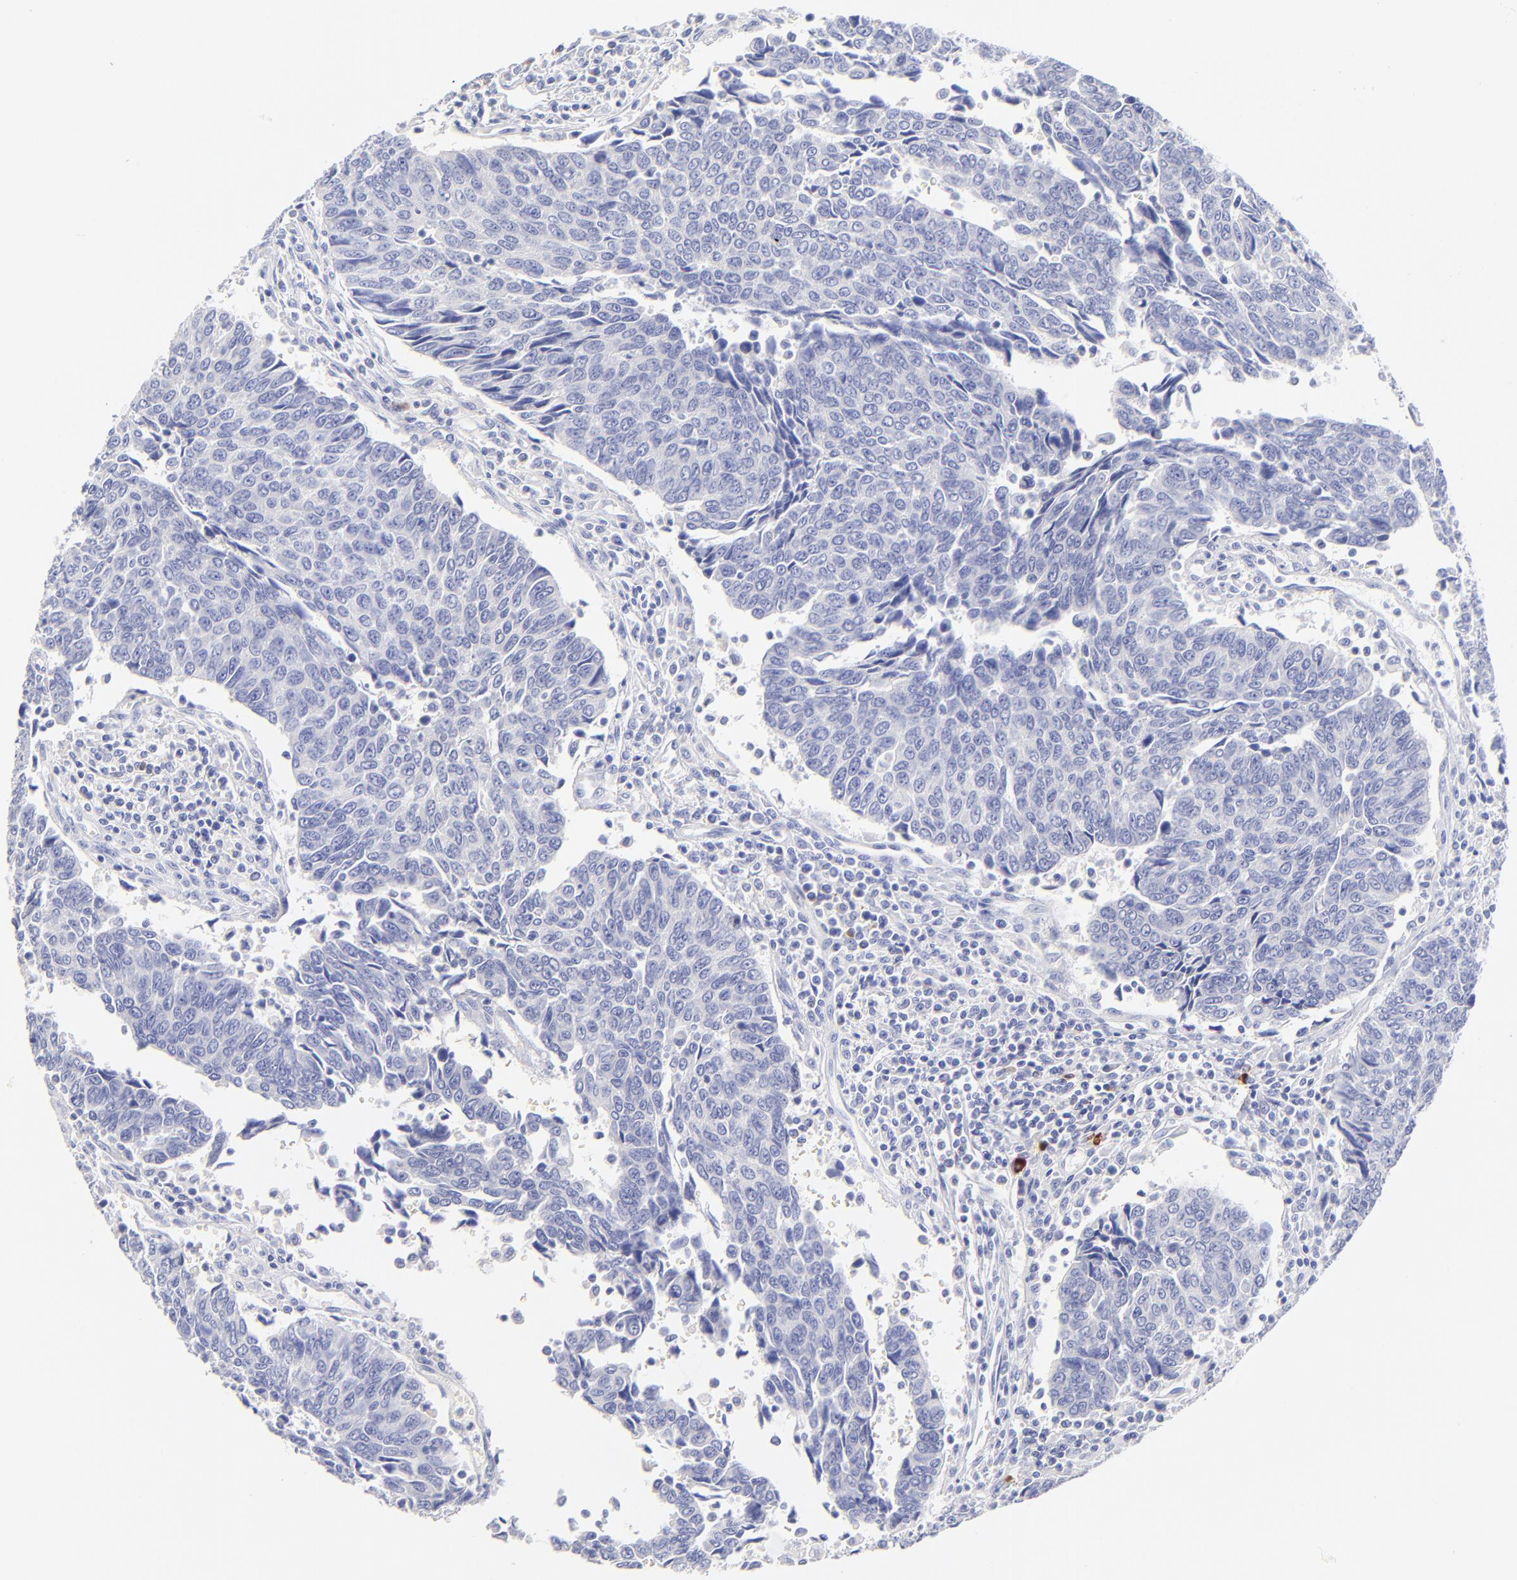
{"staining": {"intensity": "negative", "quantity": "none", "location": "none"}, "tissue": "urothelial cancer", "cell_type": "Tumor cells", "image_type": "cancer", "snomed": [{"axis": "morphology", "description": "Urothelial carcinoma, High grade"}, {"axis": "topography", "description": "Urinary bladder"}], "caption": "An IHC histopathology image of urothelial carcinoma (high-grade) is shown. There is no staining in tumor cells of urothelial carcinoma (high-grade).", "gene": "ASB9", "patient": {"sex": "male", "age": 86}}